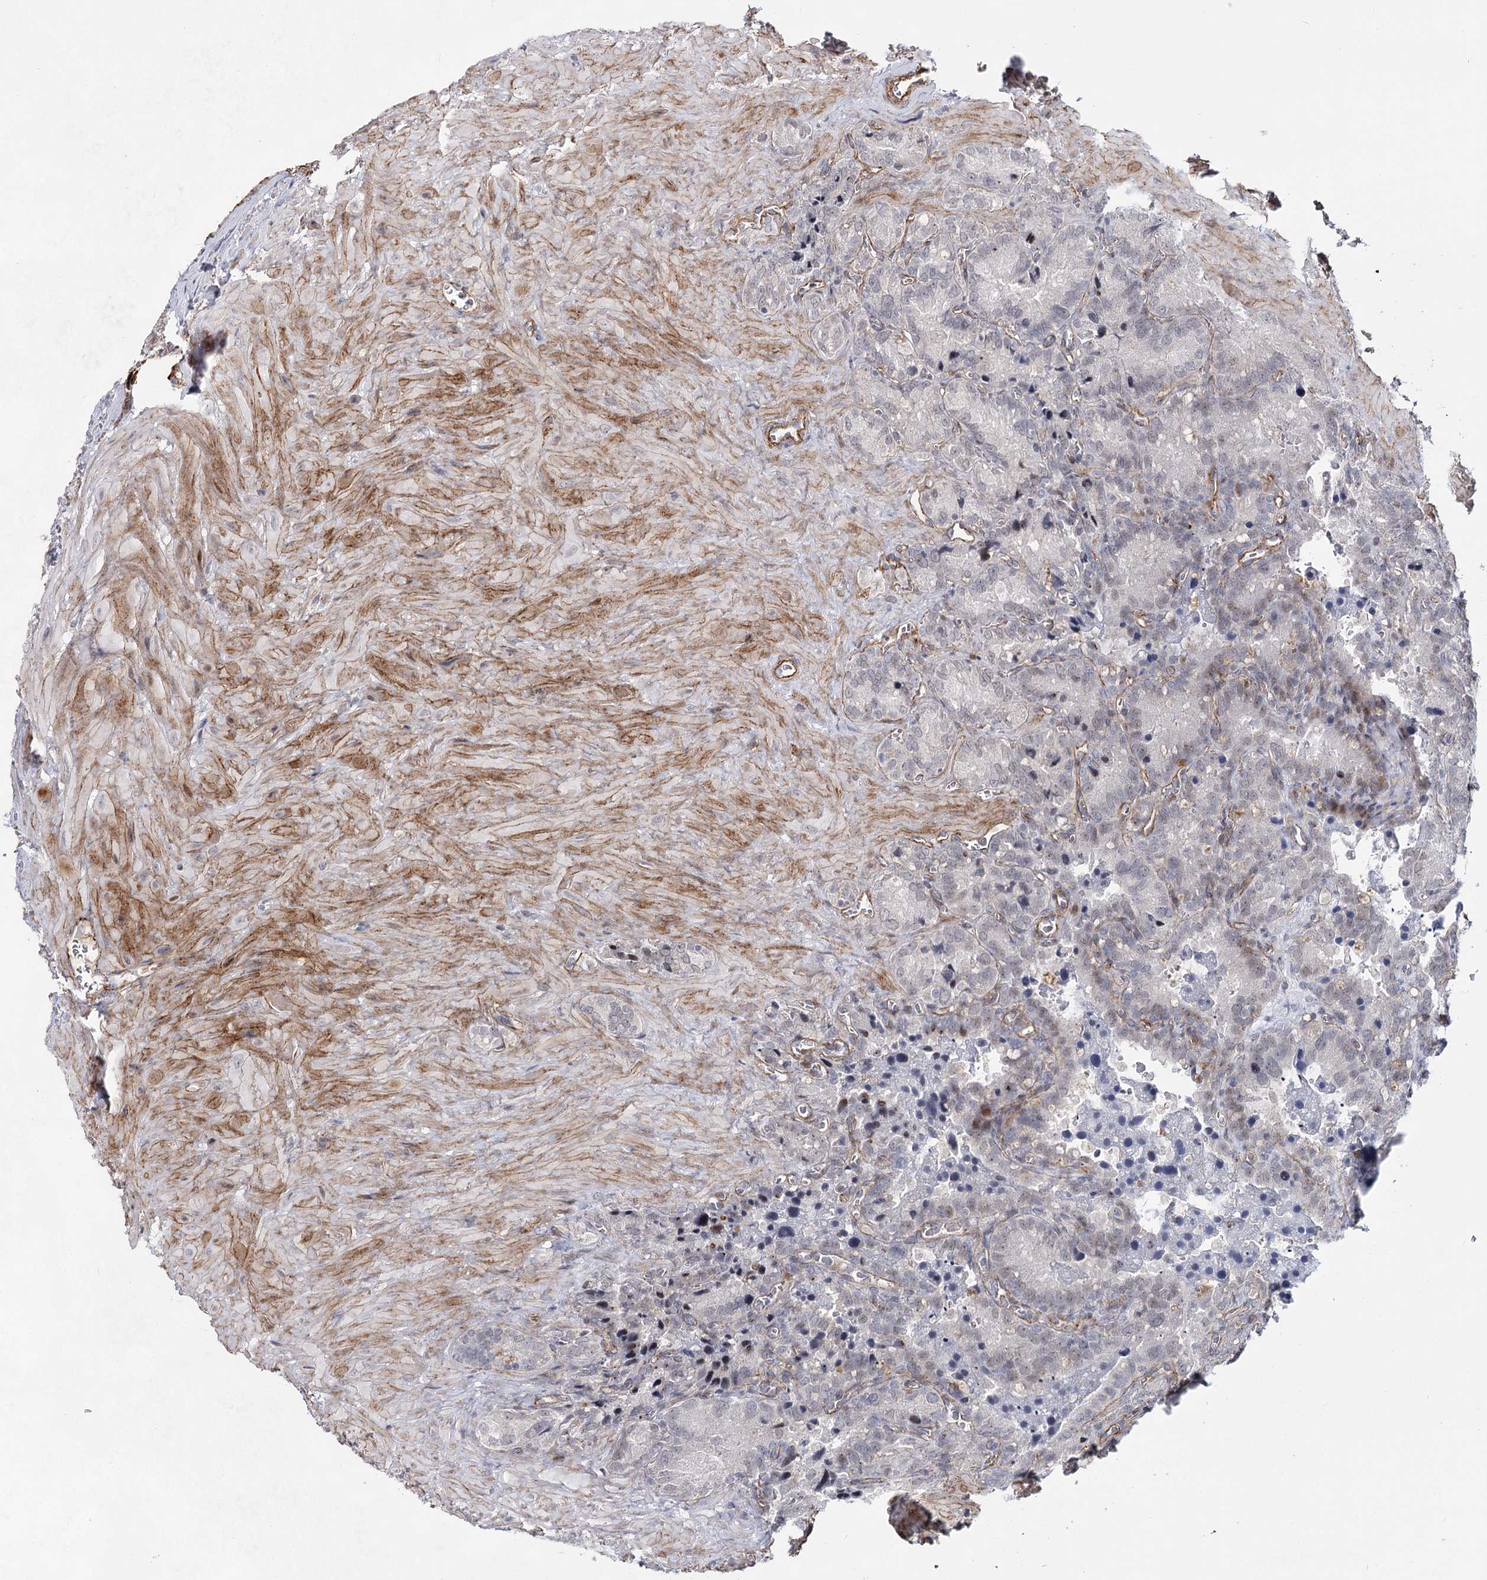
{"staining": {"intensity": "moderate", "quantity": "<25%", "location": "cytoplasmic/membranous"}, "tissue": "seminal vesicle", "cell_type": "Glandular cells", "image_type": "normal", "snomed": [{"axis": "morphology", "description": "Normal tissue, NOS"}, {"axis": "topography", "description": "Seminal veicle"}], "caption": "Benign seminal vesicle reveals moderate cytoplasmic/membranous expression in approximately <25% of glandular cells.", "gene": "ATL2", "patient": {"sex": "male", "age": 62}}